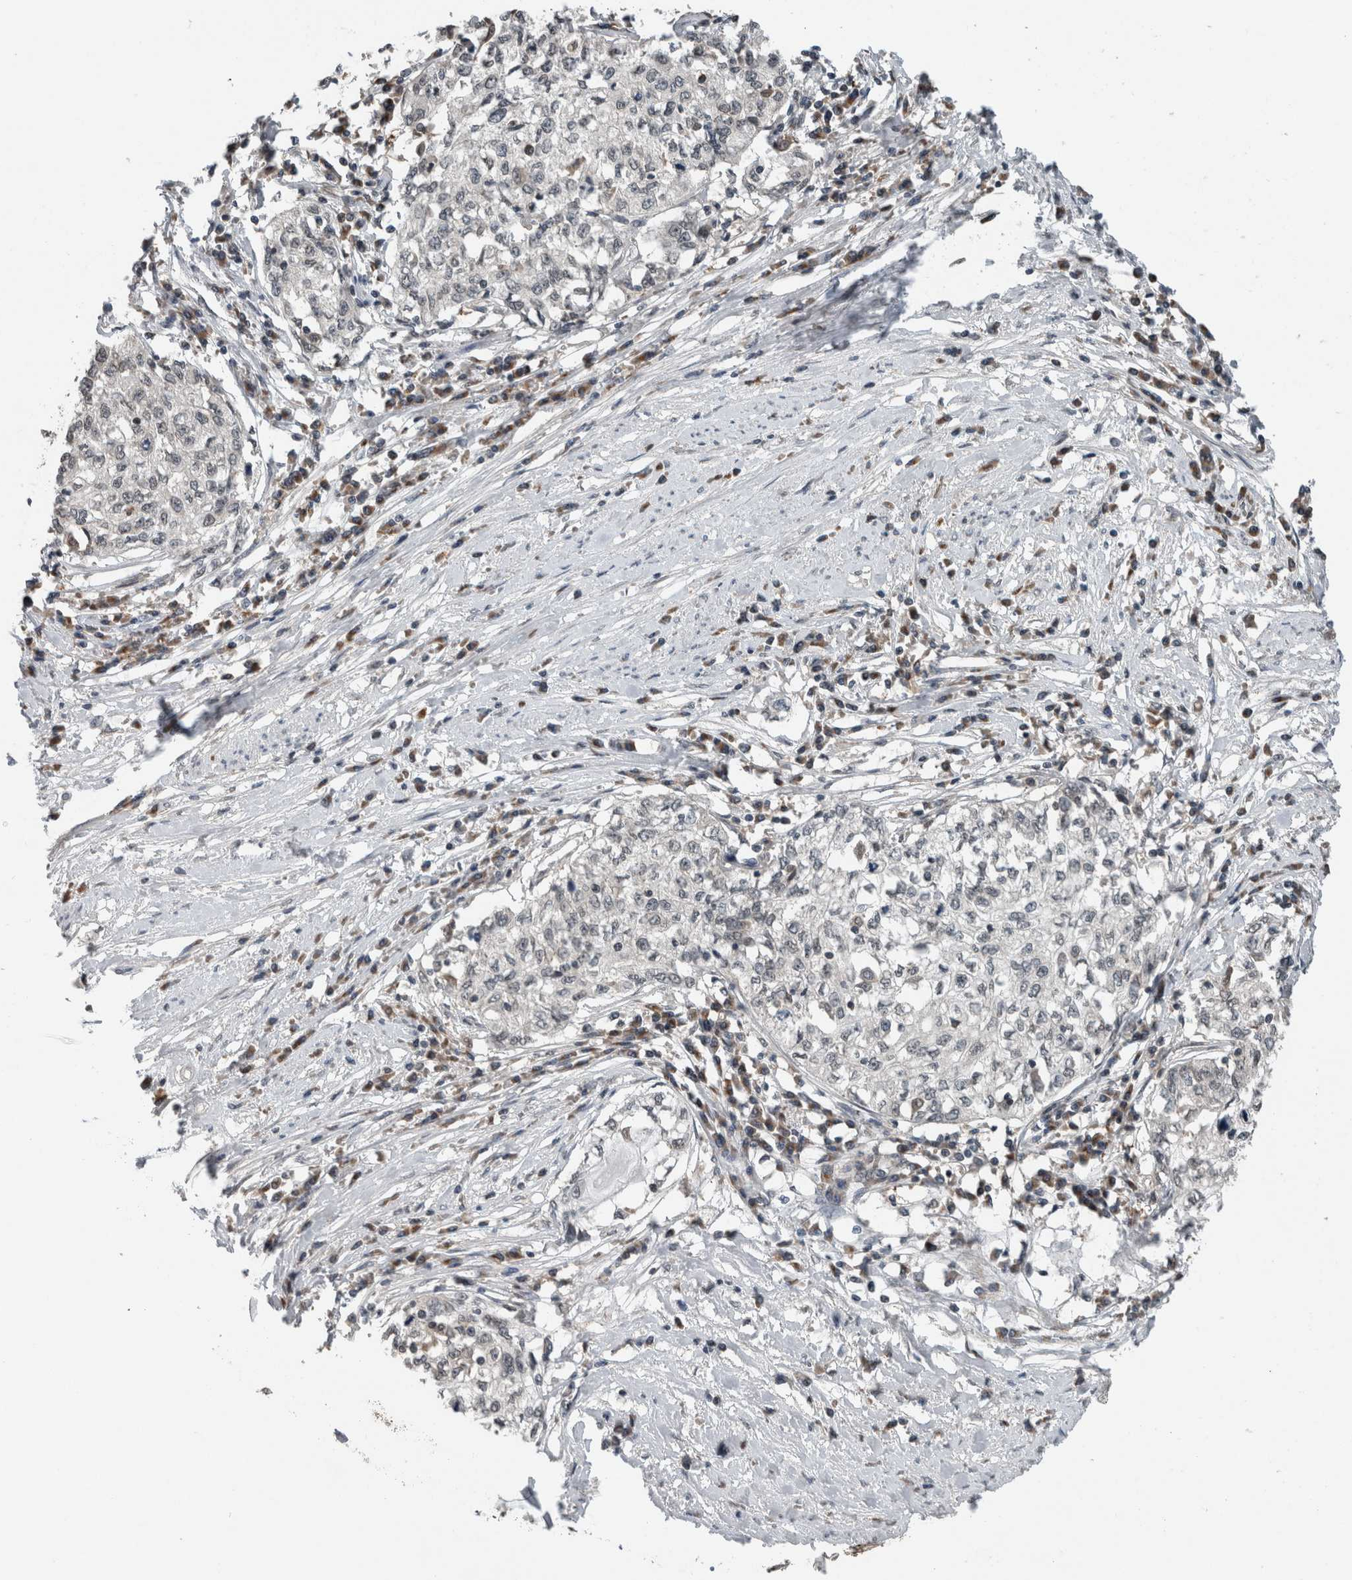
{"staining": {"intensity": "negative", "quantity": "none", "location": "none"}, "tissue": "cervical cancer", "cell_type": "Tumor cells", "image_type": "cancer", "snomed": [{"axis": "morphology", "description": "Squamous cell carcinoma, NOS"}, {"axis": "topography", "description": "Cervix"}], "caption": "Squamous cell carcinoma (cervical) stained for a protein using immunohistochemistry exhibits no staining tumor cells.", "gene": "SPAG7", "patient": {"sex": "female", "age": 57}}